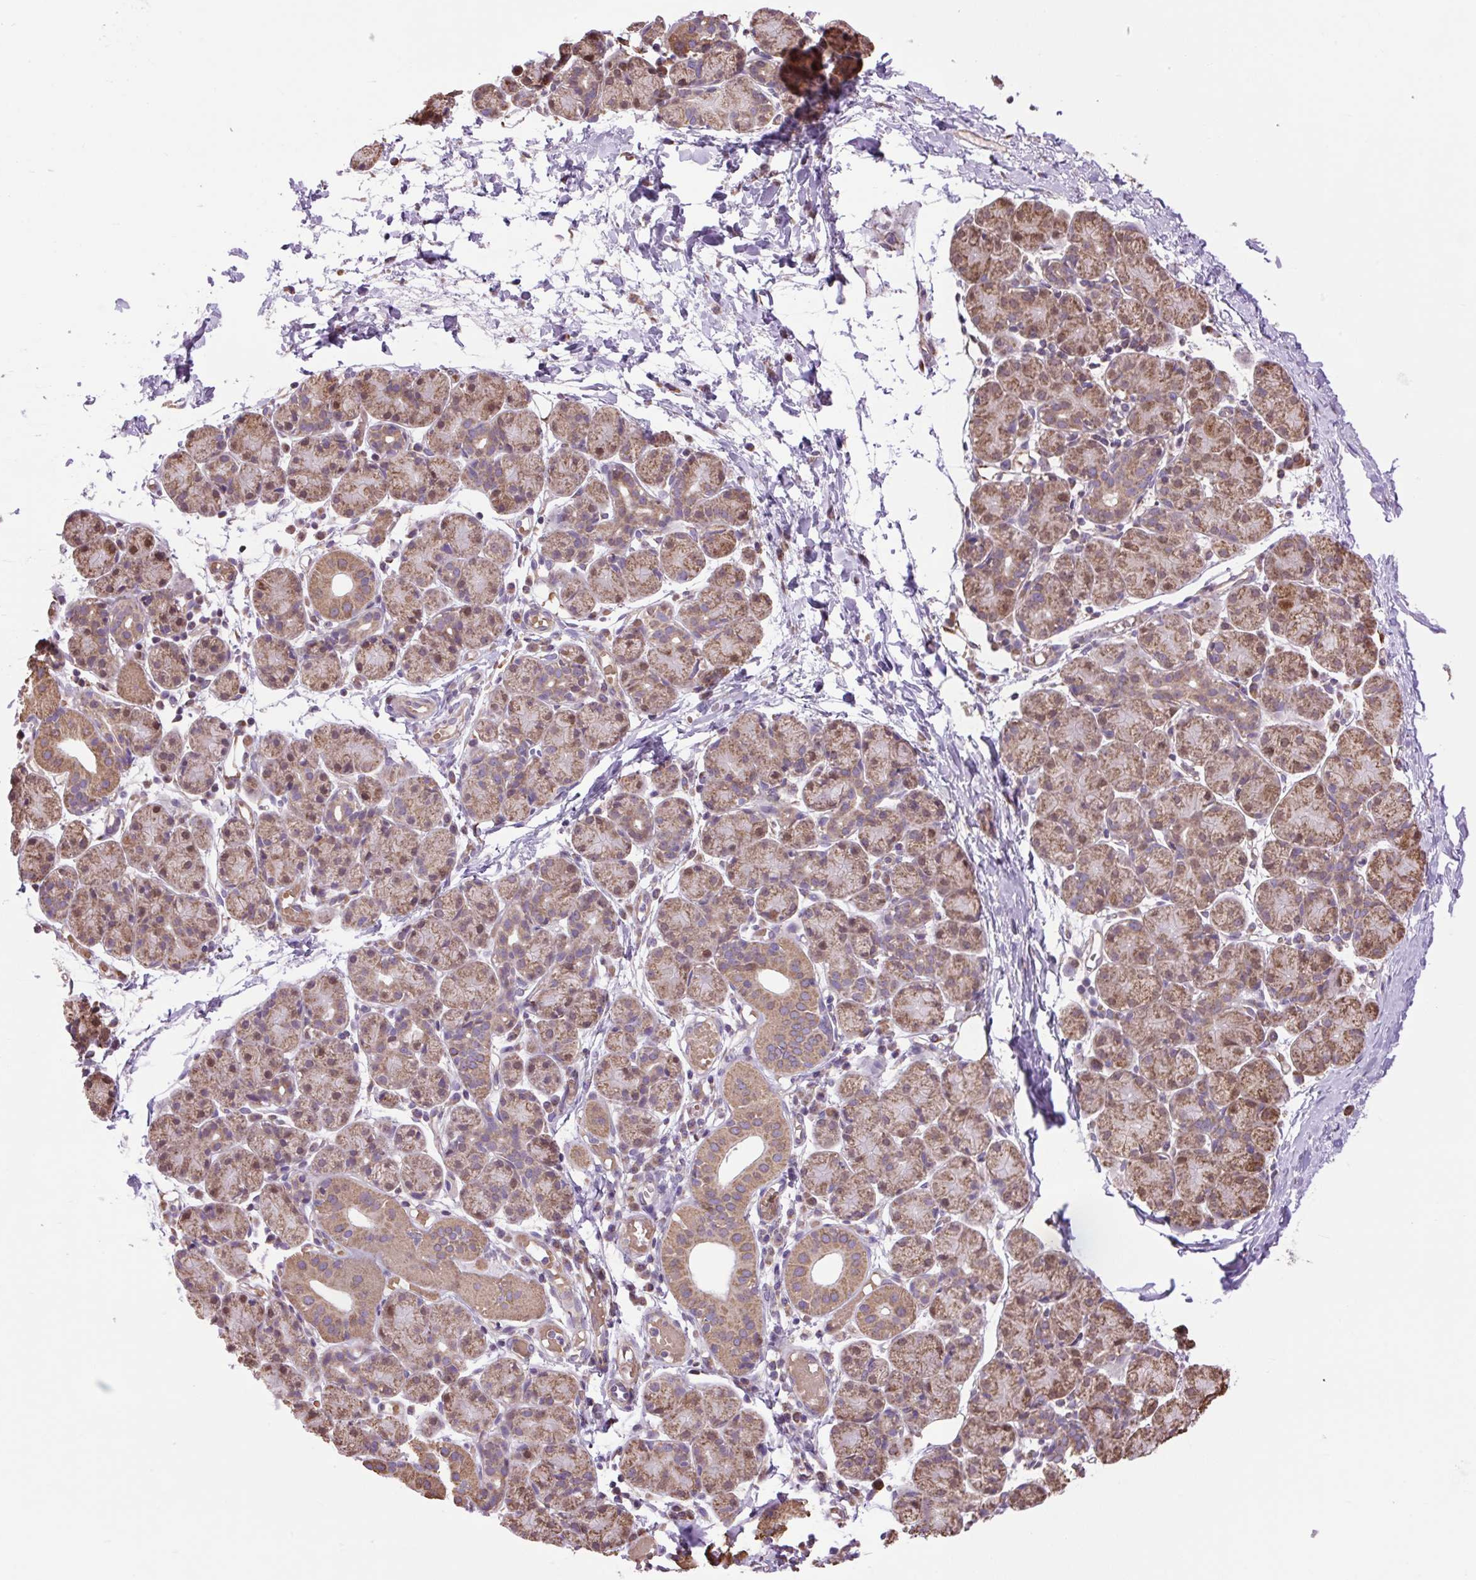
{"staining": {"intensity": "moderate", "quantity": ">75%", "location": "cytoplasmic/membranous,nuclear"}, "tissue": "salivary gland", "cell_type": "Glandular cells", "image_type": "normal", "snomed": [{"axis": "morphology", "description": "Normal tissue, NOS"}, {"axis": "morphology", "description": "Inflammation, NOS"}, {"axis": "topography", "description": "Lymph node"}, {"axis": "topography", "description": "Salivary gland"}], "caption": "Unremarkable salivary gland demonstrates moderate cytoplasmic/membranous,nuclear staining in approximately >75% of glandular cells.", "gene": "PLCG1", "patient": {"sex": "male", "age": 3}}